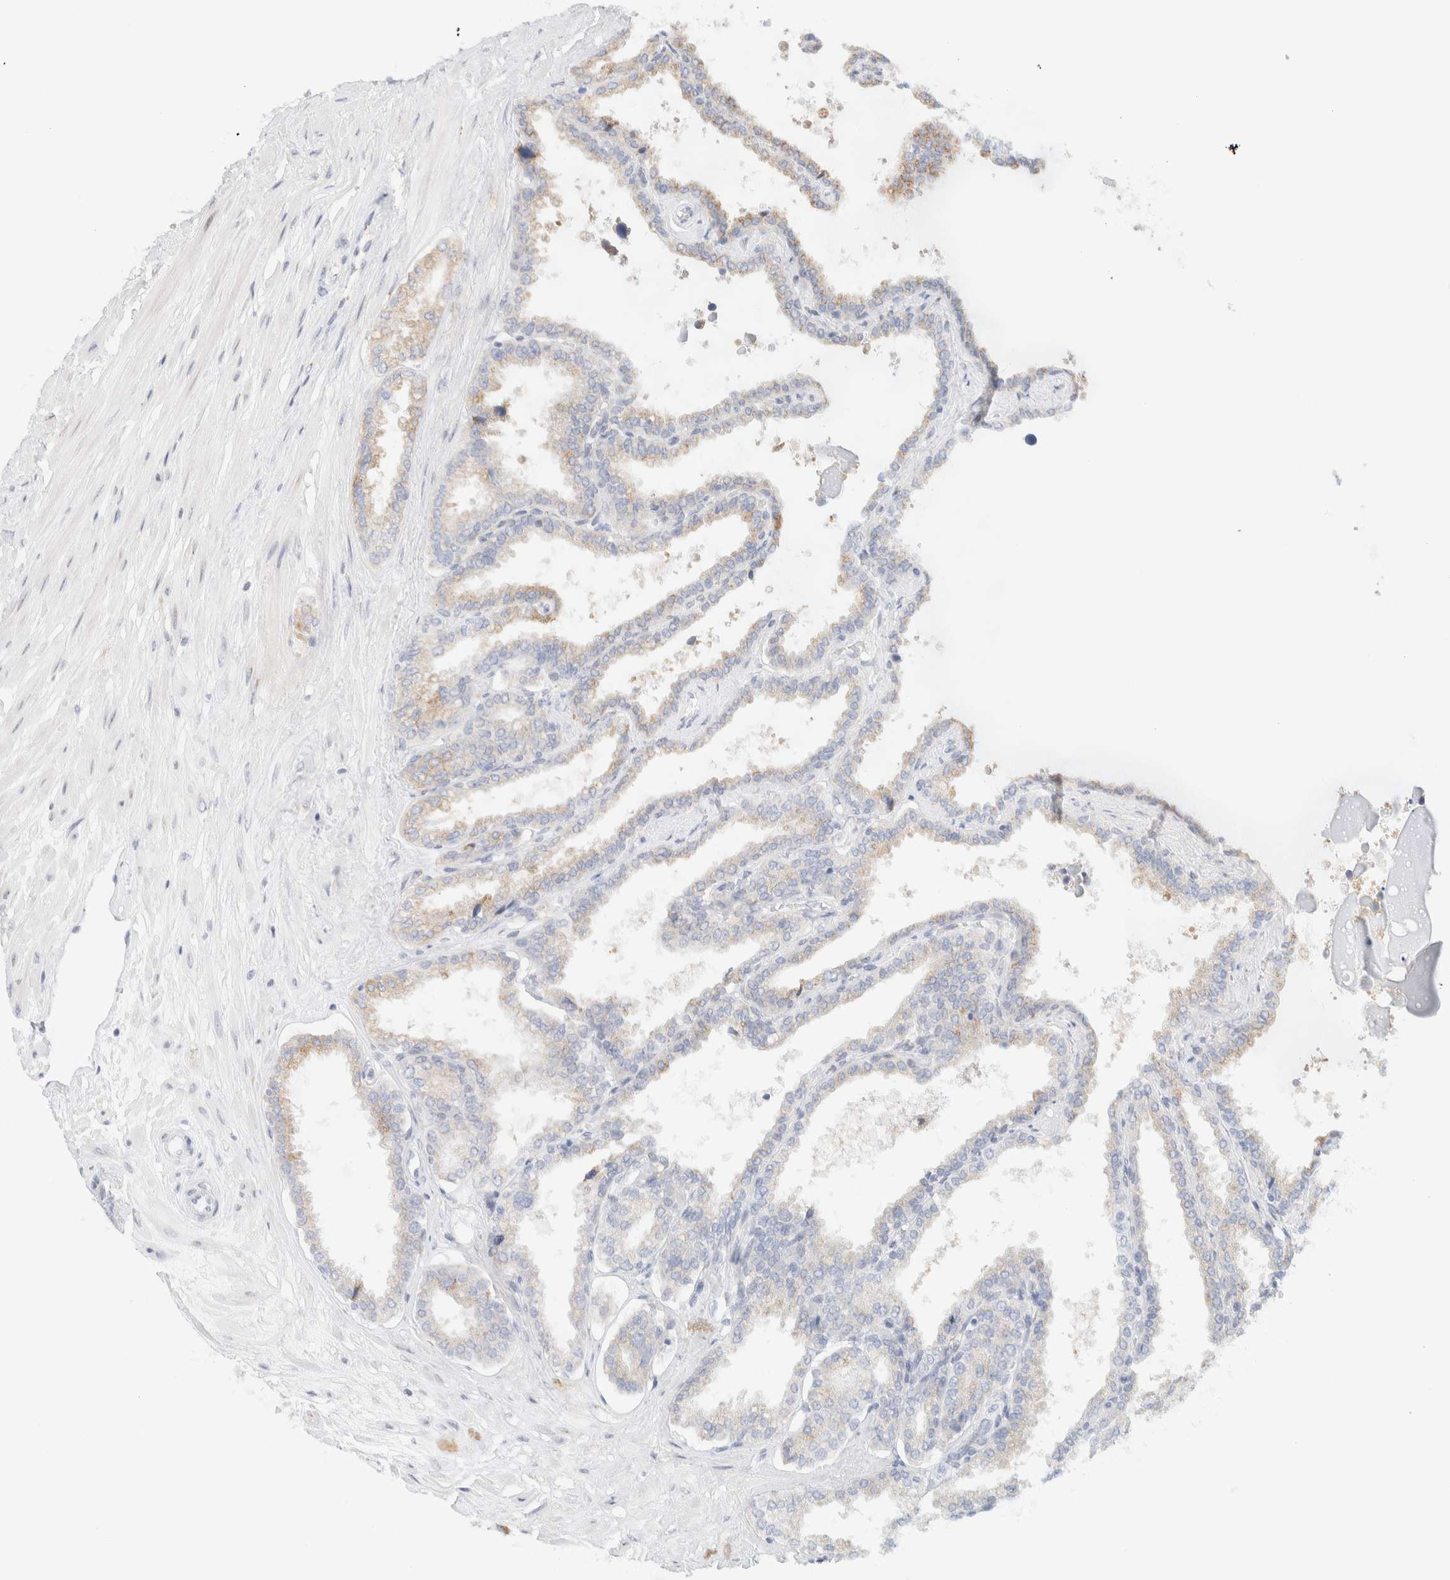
{"staining": {"intensity": "weak", "quantity": "<25%", "location": "cytoplasmic/membranous"}, "tissue": "seminal vesicle", "cell_type": "Glandular cells", "image_type": "normal", "snomed": [{"axis": "morphology", "description": "Normal tissue, NOS"}, {"axis": "topography", "description": "Seminal veicle"}], "caption": "Immunohistochemistry of benign human seminal vesicle demonstrates no positivity in glandular cells.", "gene": "SPNS3", "patient": {"sex": "male", "age": 46}}